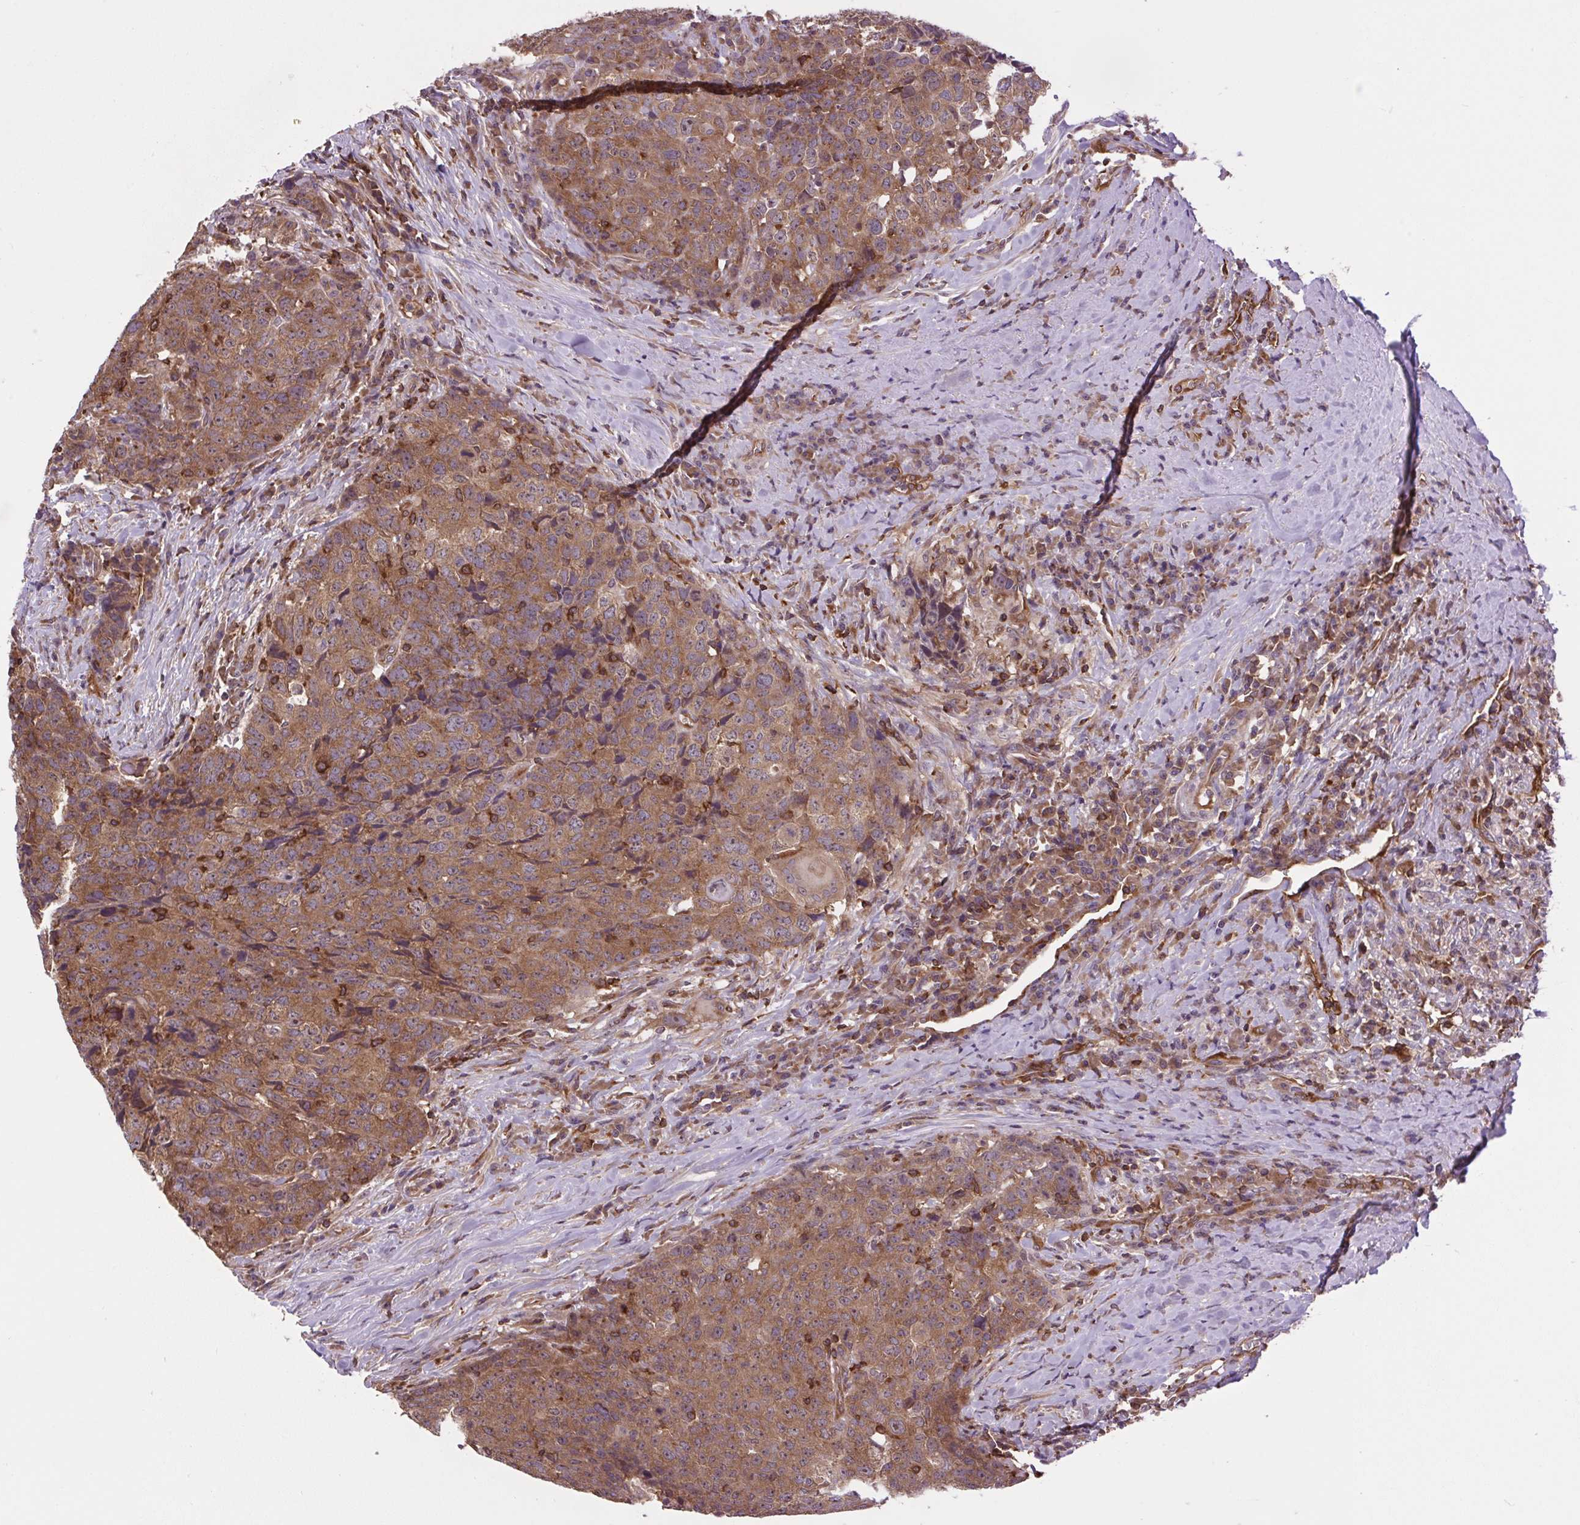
{"staining": {"intensity": "moderate", "quantity": ">75%", "location": "cytoplasmic/membranous"}, "tissue": "head and neck cancer", "cell_type": "Tumor cells", "image_type": "cancer", "snomed": [{"axis": "morphology", "description": "Squamous cell carcinoma, NOS"}, {"axis": "topography", "description": "Head-Neck"}], "caption": "Immunohistochemical staining of human head and neck squamous cell carcinoma reveals medium levels of moderate cytoplasmic/membranous protein positivity in approximately >75% of tumor cells.", "gene": "PLCG1", "patient": {"sex": "male", "age": 66}}